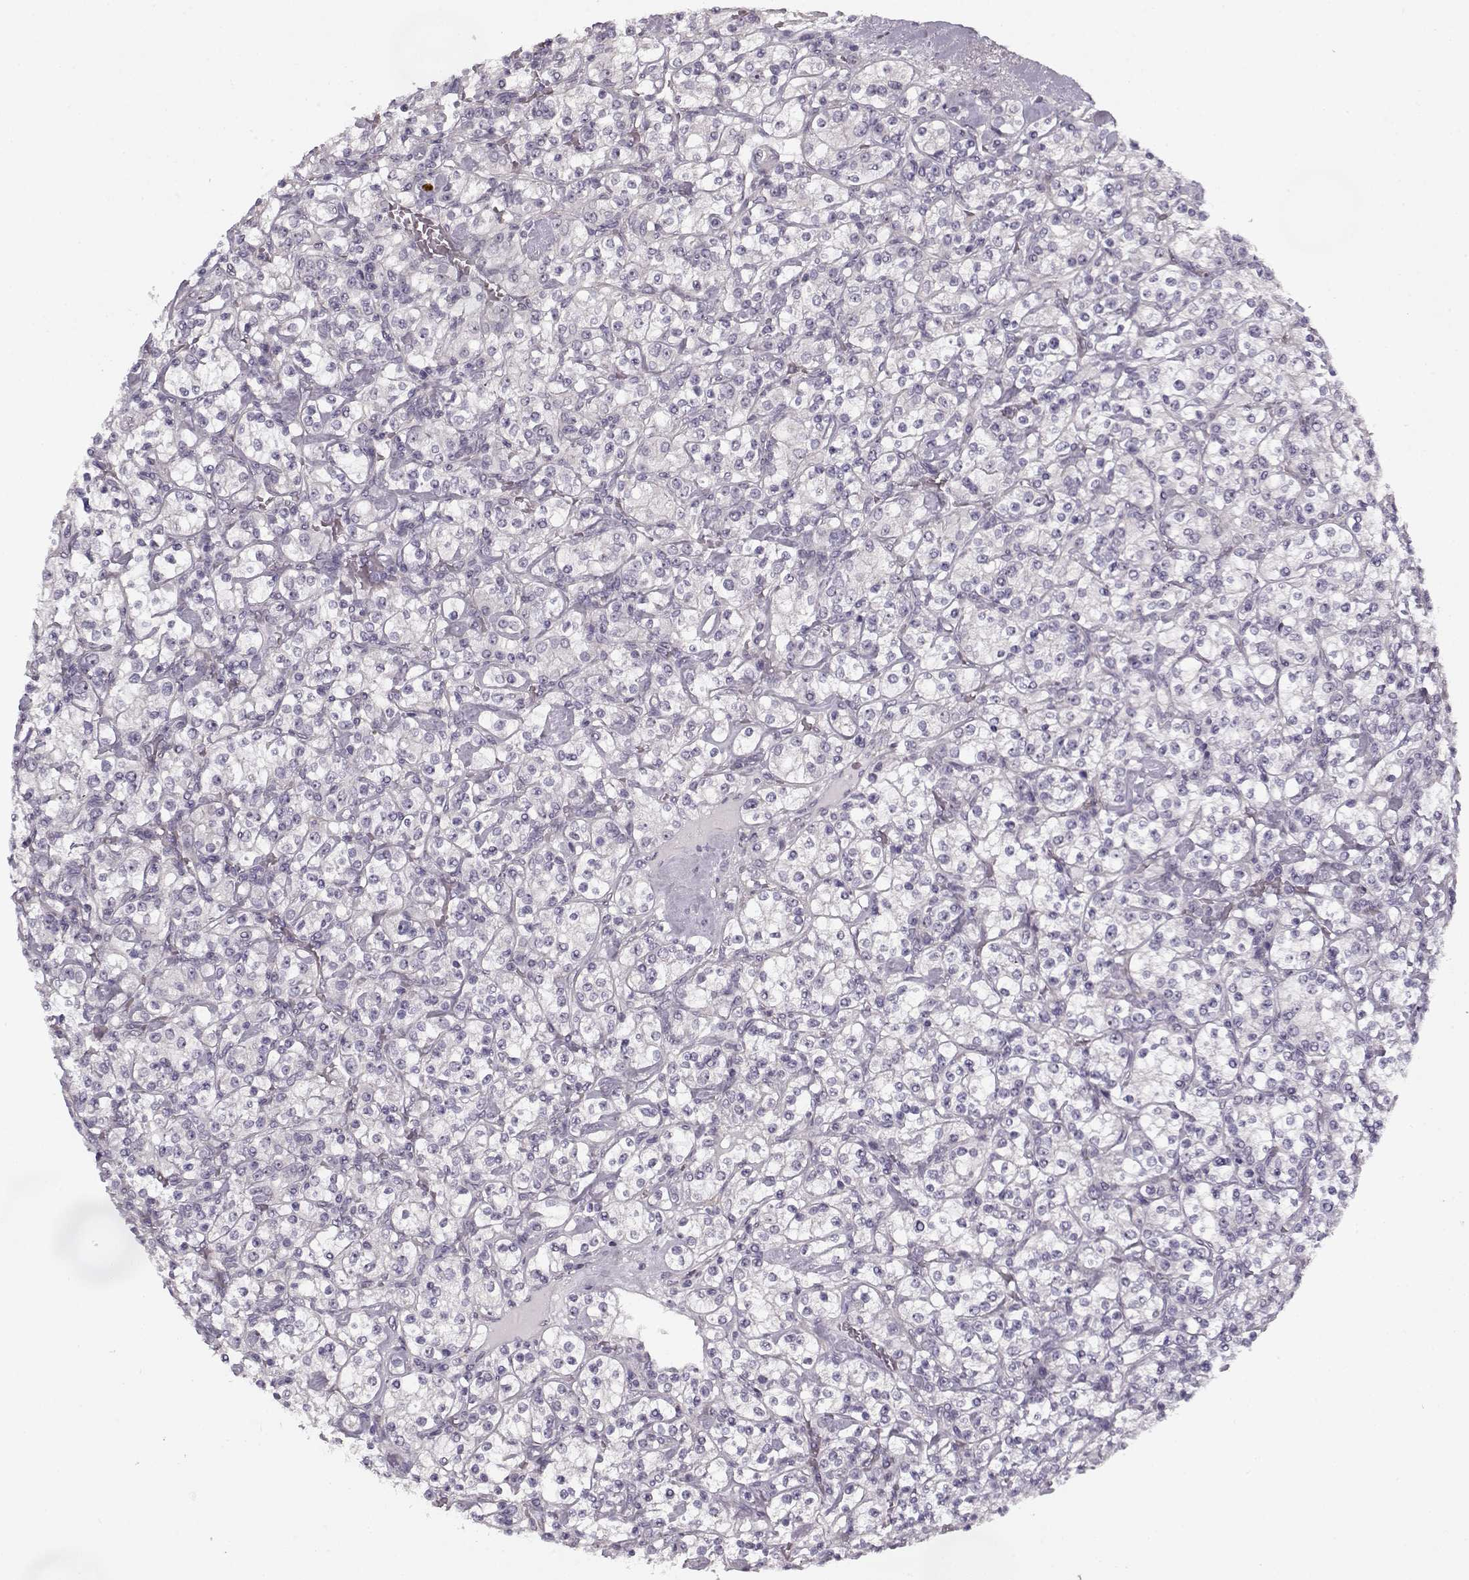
{"staining": {"intensity": "negative", "quantity": "none", "location": "none"}, "tissue": "renal cancer", "cell_type": "Tumor cells", "image_type": "cancer", "snomed": [{"axis": "morphology", "description": "Adenocarcinoma, NOS"}, {"axis": "topography", "description": "Kidney"}], "caption": "Immunohistochemistry (IHC) histopathology image of neoplastic tissue: human renal cancer stained with DAB (3,3'-diaminobenzidine) exhibits no significant protein expression in tumor cells.", "gene": "PNMT", "patient": {"sex": "male", "age": 77}}